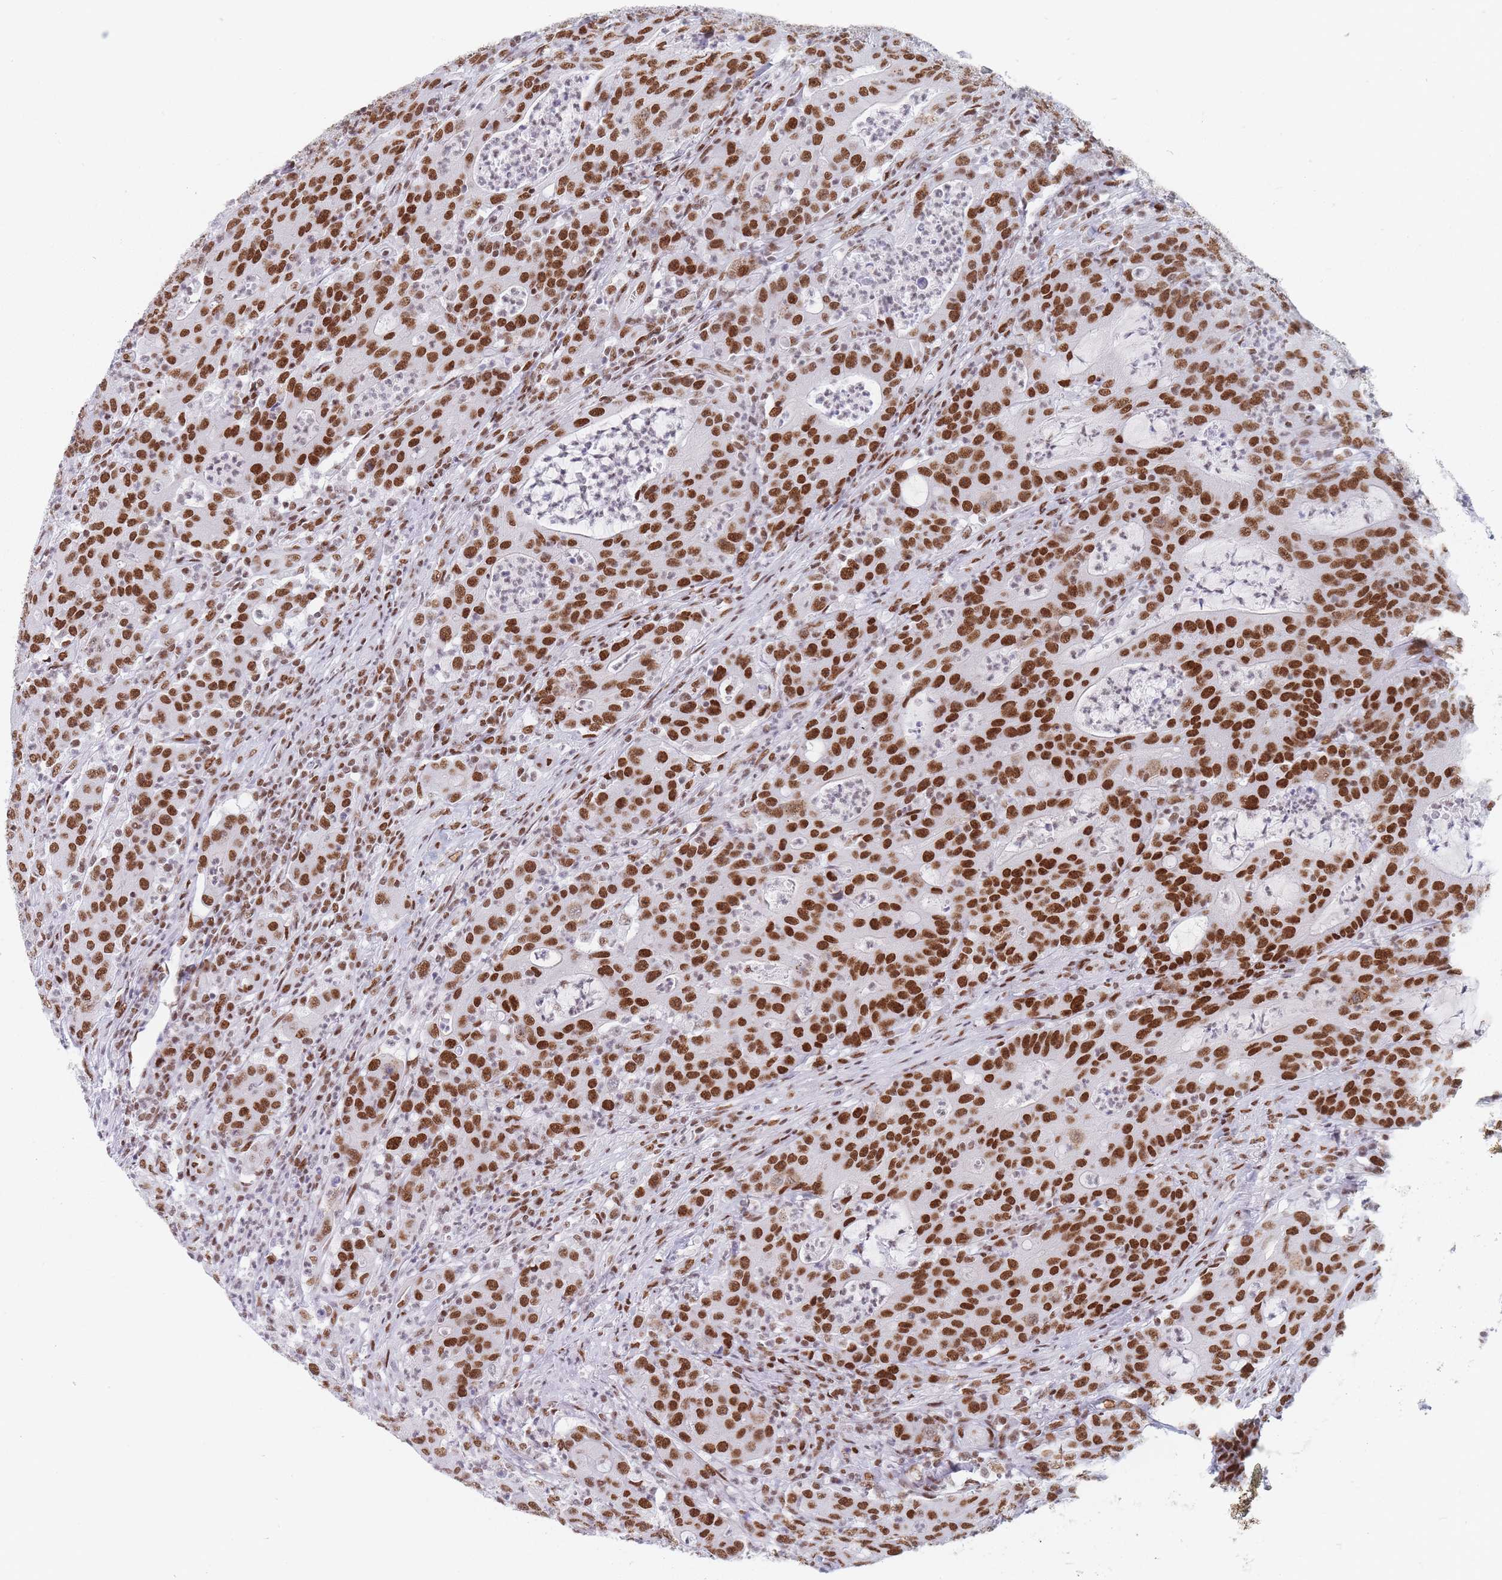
{"staining": {"intensity": "moderate", "quantity": ">75%", "location": "nuclear"}, "tissue": "colorectal cancer", "cell_type": "Tumor cells", "image_type": "cancer", "snomed": [{"axis": "morphology", "description": "Adenocarcinoma, NOS"}, {"axis": "topography", "description": "Colon"}], "caption": "This is a histology image of immunohistochemistry (IHC) staining of colorectal cancer (adenocarcinoma), which shows moderate expression in the nuclear of tumor cells.", "gene": "SAFB2", "patient": {"sex": "male", "age": 83}}